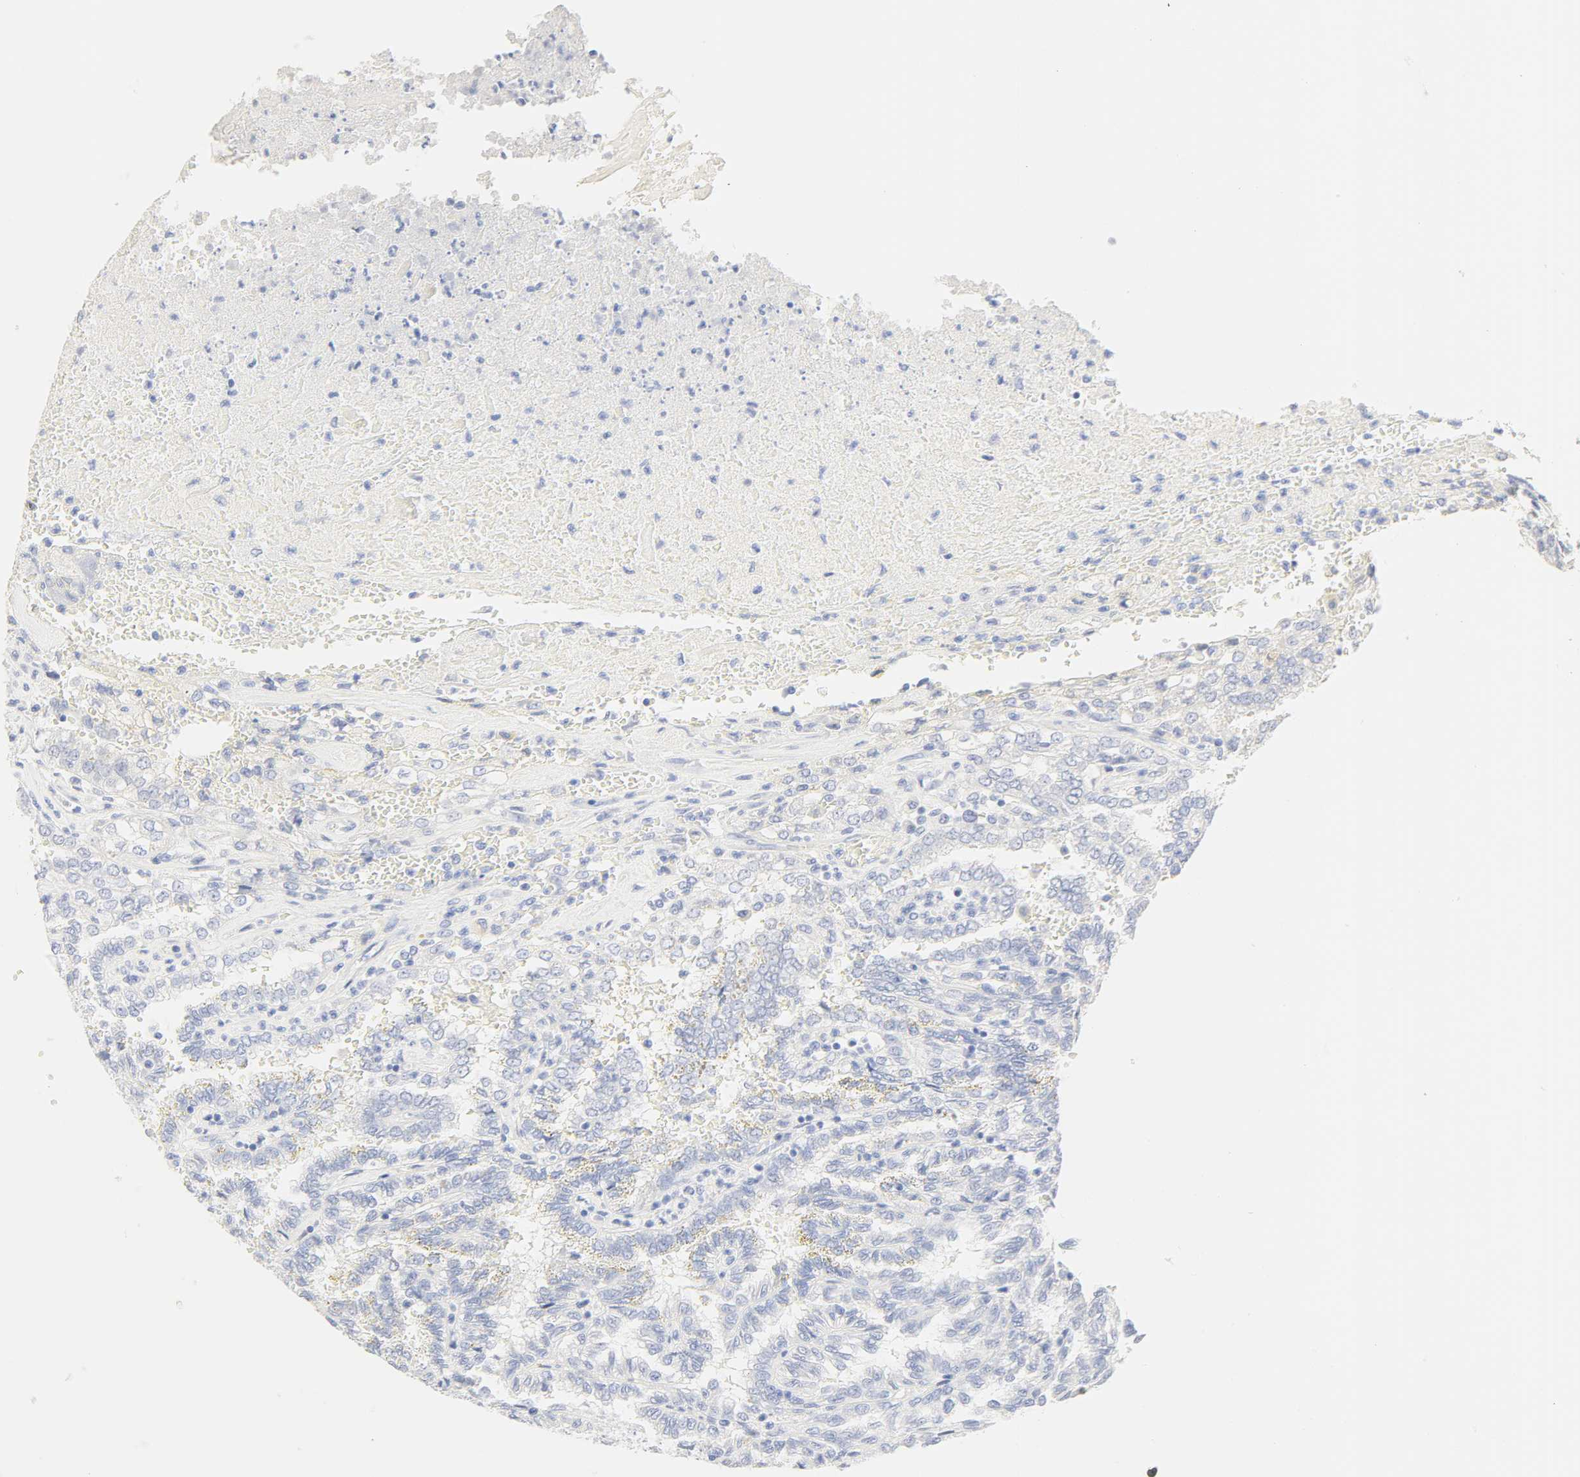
{"staining": {"intensity": "weak", "quantity": "<25%", "location": "cytoplasmic/membranous"}, "tissue": "renal cancer", "cell_type": "Tumor cells", "image_type": "cancer", "snomed": [{"axis": "morphology", "description": "Inflammation, NOS"}, {"axis": "morphology", "description": "Adenocarcinoma, NOS"}, {"axis": "topography", "description": "Kidney"}], "caption": "The photomicrograph demonstrates no significant positivity in tumor cells of adenocarcinoma (renal).", "gene": "SLCO1B3", "patient": {"sex": "male", "age": 68}}